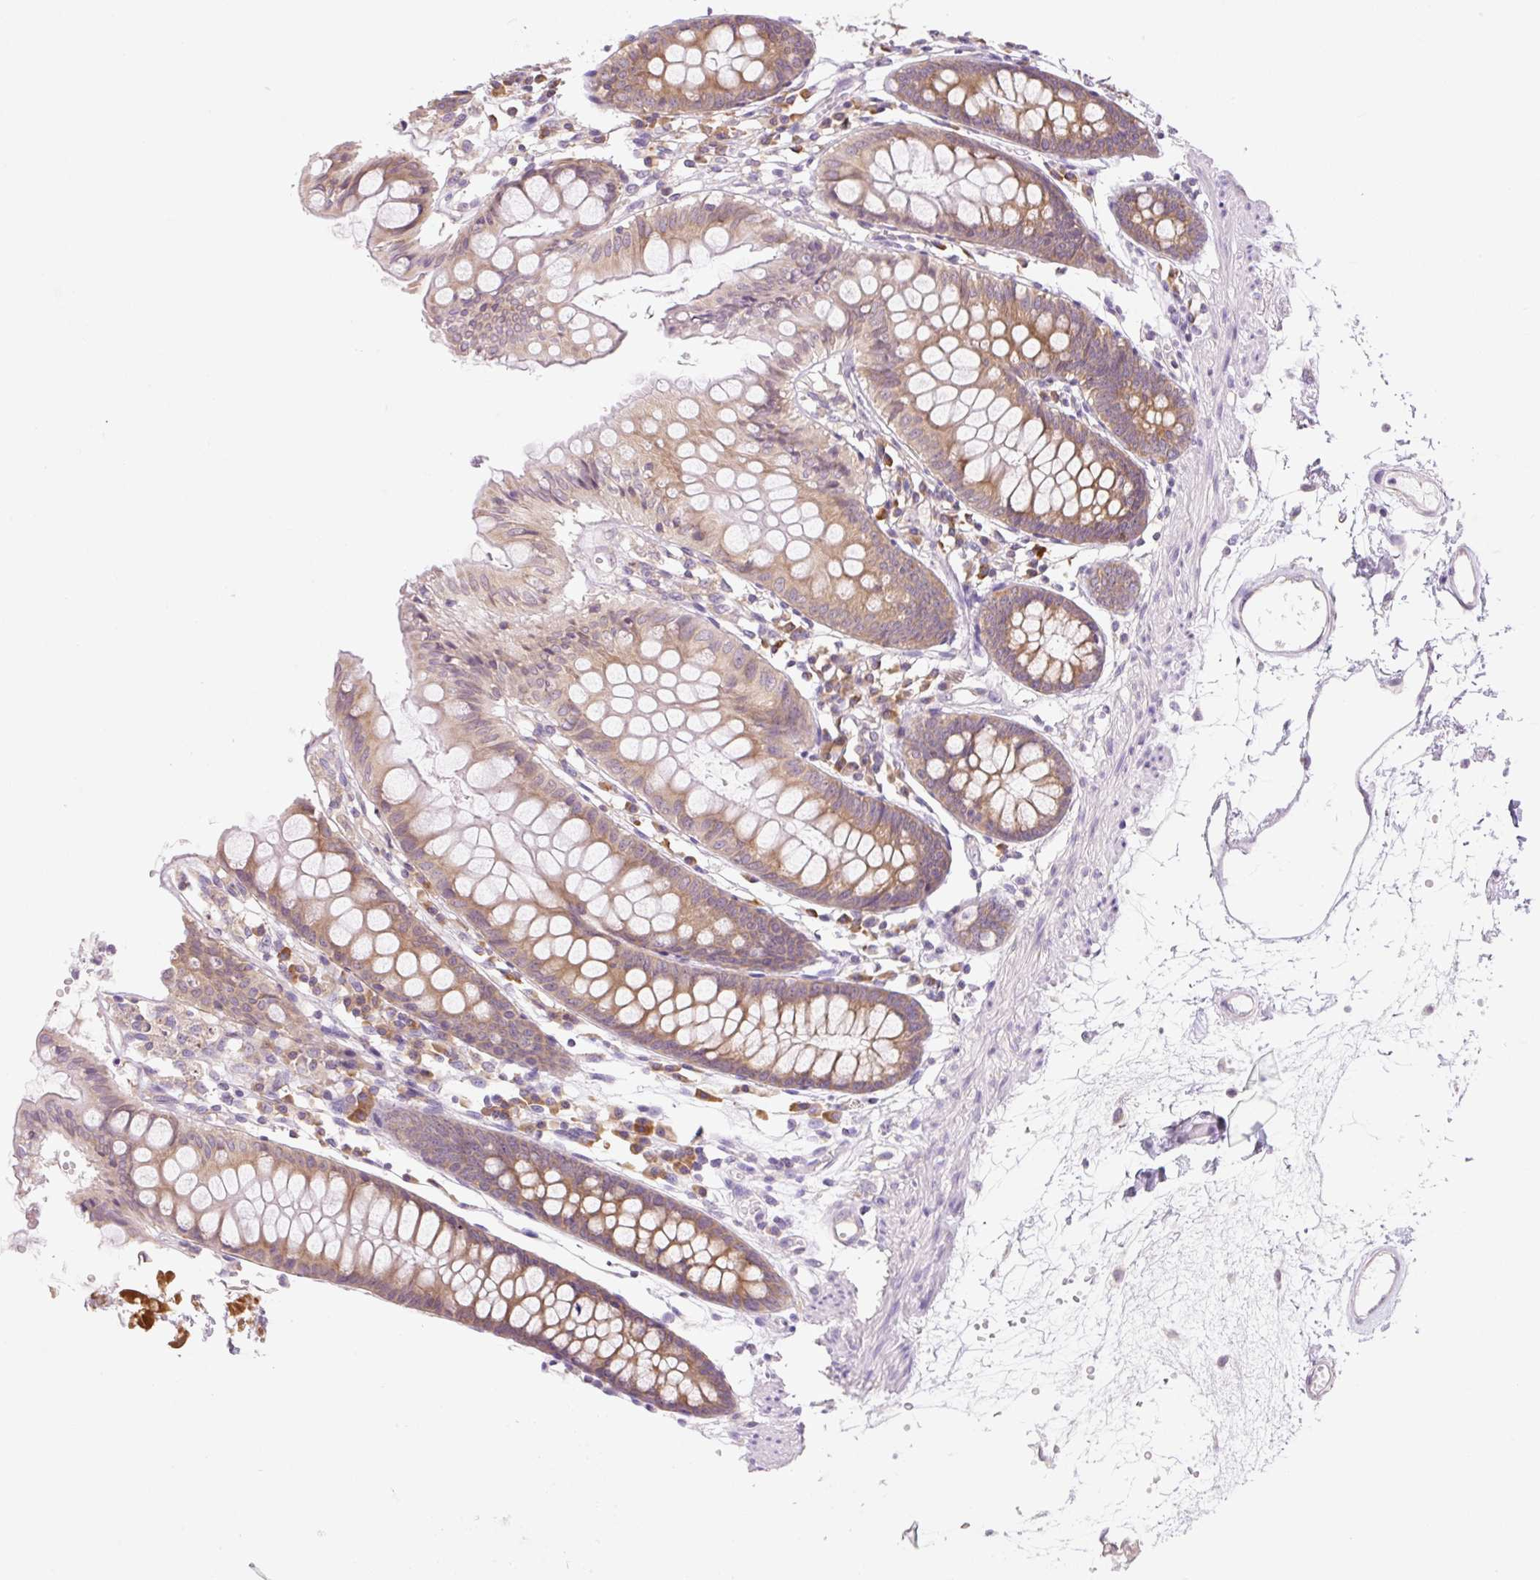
{"staining": {"intensity": "negative", "quantity": "none", "location": "none"}, "tissue": "colon", "cell_type": "Endothelial cells", "image_type": "normal", "snomed": [{"axis": "morphology", "description": "Normal tissue, NOS"}, {"axis": "topography", "description": "Colon"}], "caption": "Protein analysis of normal colon demonstrates no significant positivity in endothelial cells.", "gene": "RPL18A", "patient": {"sex": "female", "age": 84}}